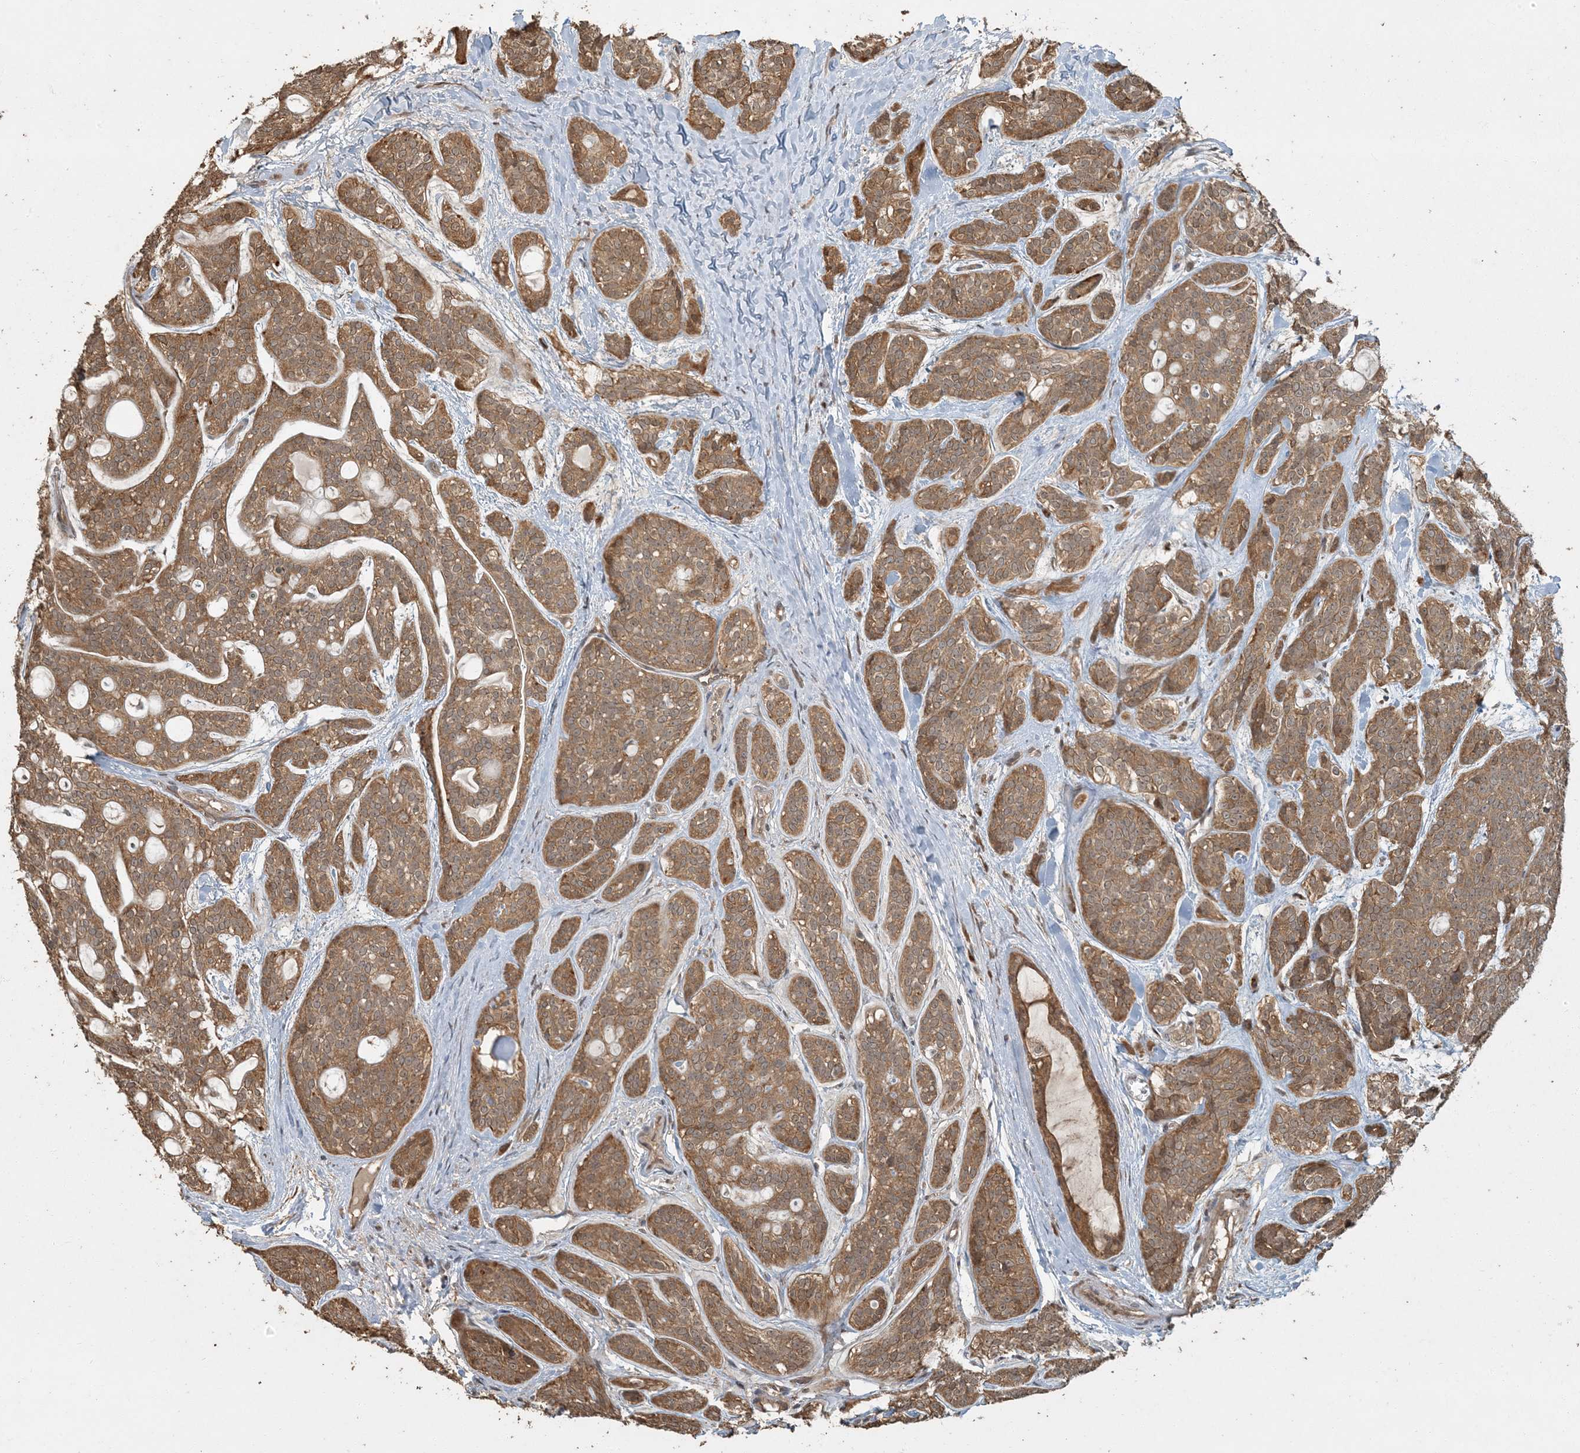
{"staining": {"intensity": "moderate", "quantity": ">75%", "location": "cytoplasmic/membranous"}, "tissue": "head and neck cancer", "cell_type": "Tumor cells", "image_type": "cancer", "snomed": [{"axis": "morphology", "description": "Adenocarcinoma, NOS"}, {"axis": "topography", "description": "Head-Neck"}], "caption": "Immunohistochemical staining of head and neck adenocarcinoma reveals medium levels of moderate cytoplasmic/membranous protein positivity in about >75% of tumor cells.", "gene": "AK9", "patient": {"sex": "male", "age": 66}}